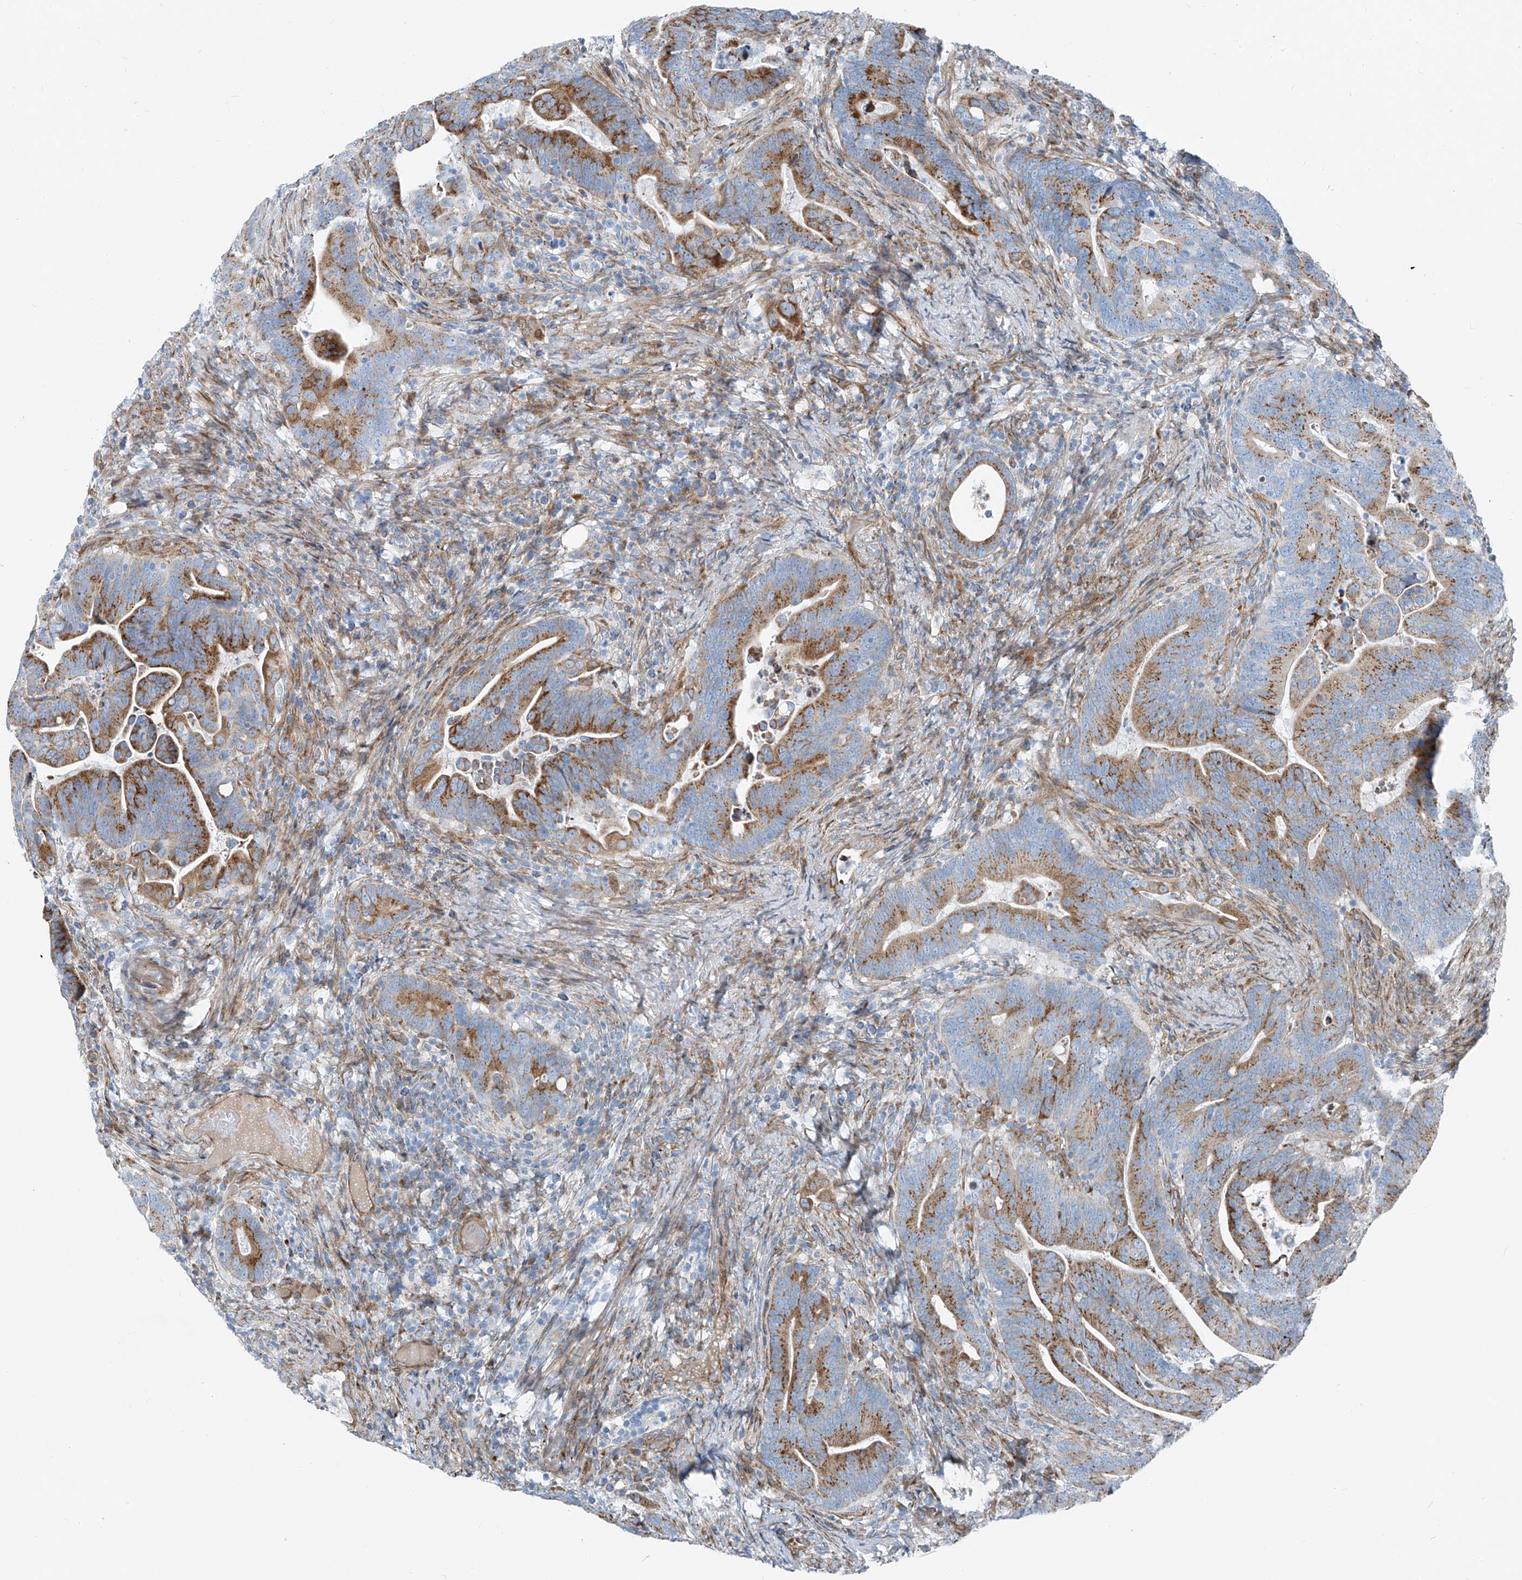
{"staining": {"intensity": "moderate", "quantity": ">75%", "location": "cytoplasmic/membranous"}, "tissue": "colorectal cancer", "cell_type": "Tumor cells", "image_type": "cancer", "snomed": [{"axis": "morphology", "description": "Adenocarcinoma, NOS"}, {"axis": "topography", "description": "Colon"}], "caption": "Brown immunohistochemical staining in human colorectal adenocarcinoma displays moderate cytoplasmic/membranous expression in about >75% of tumor cells.", "gene": "HIC2", "patient": {"sex": "female", "age": 66}}